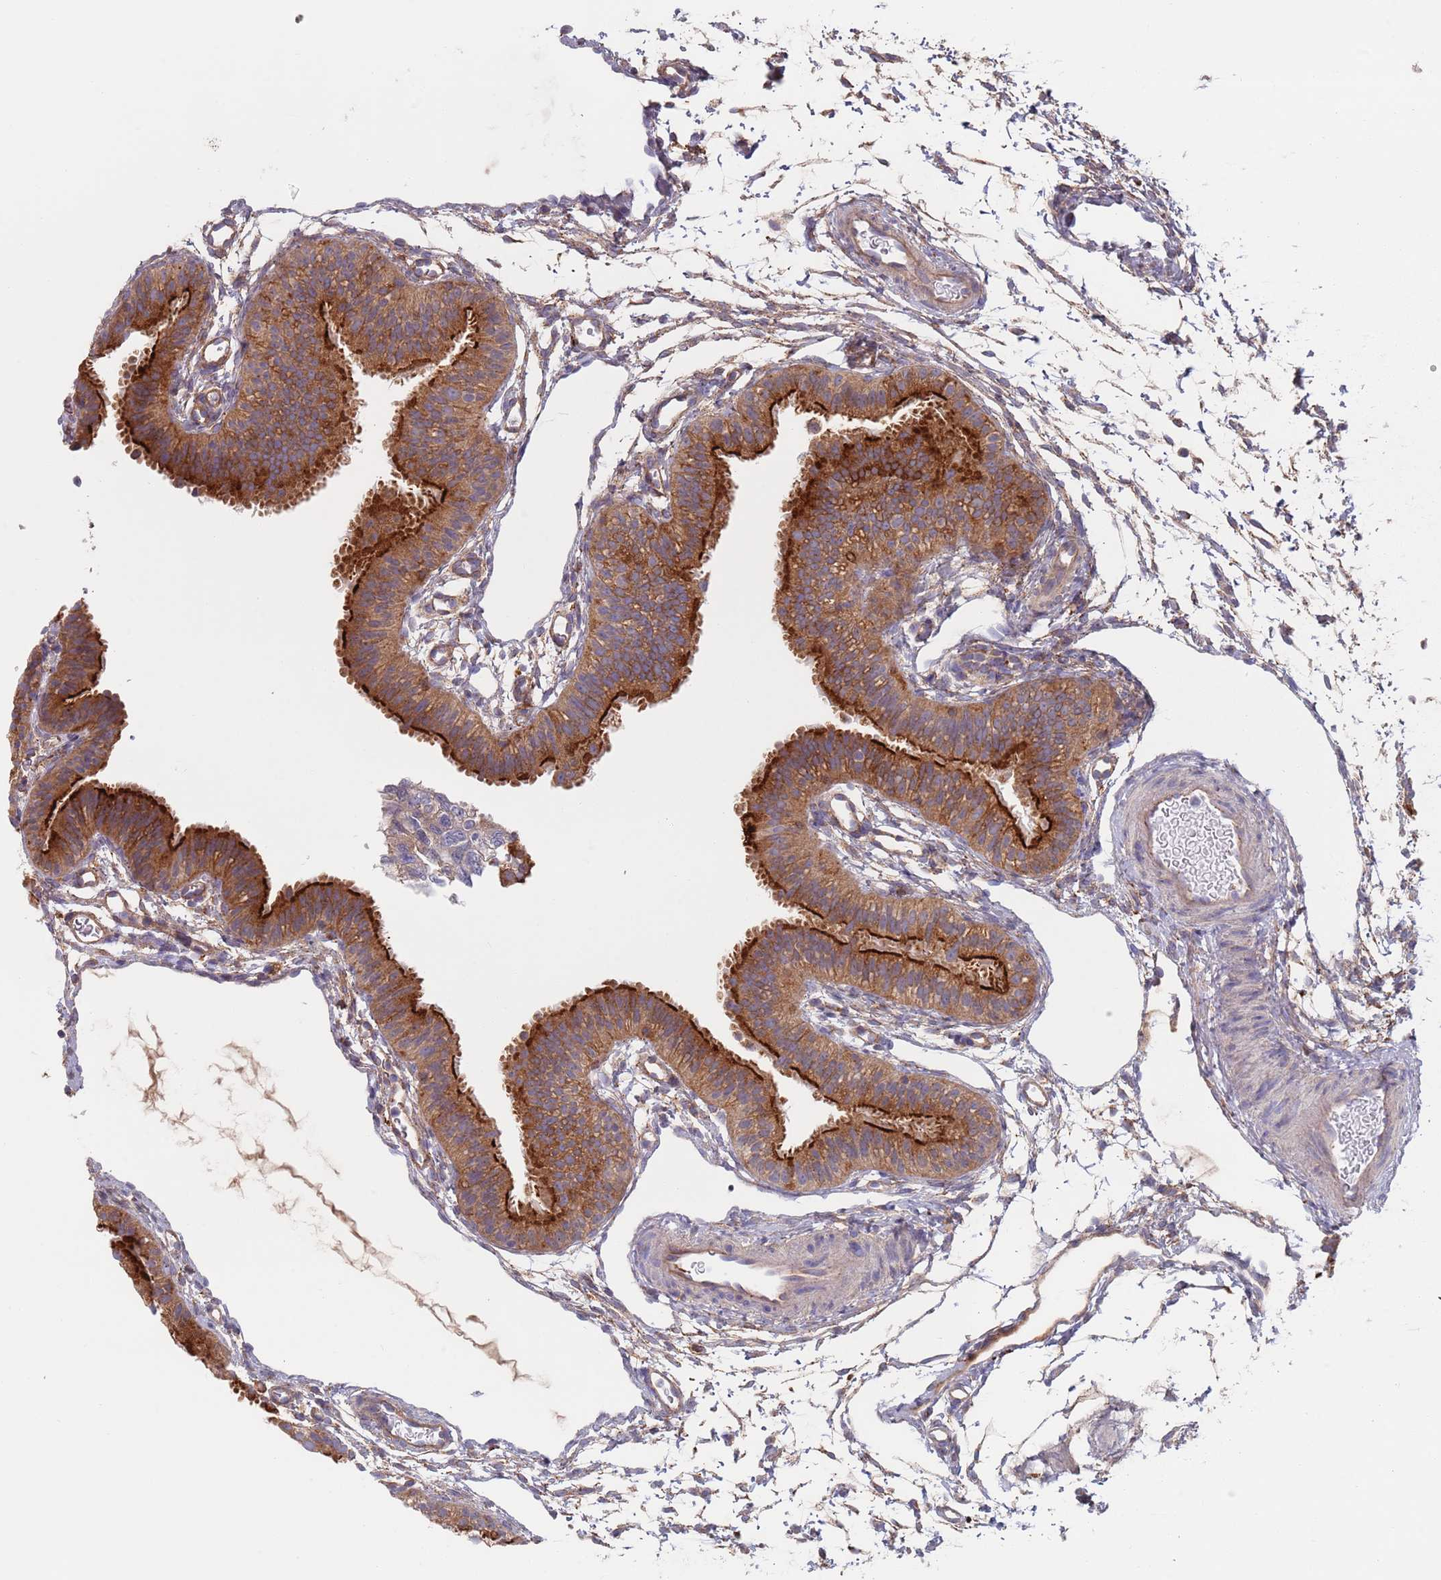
{"staining": {"intensity": "strong", "quantity": ">75%", "location": "cytoplasmic/membranous"}, "tissue": "fallopian tube", "cell_type": "Glandular cells", "image_type": "normal", "snomed": [{"axis": "morphology", "description": "Normal tissue, NOS"}, {"axis": "topography", "description": "Fallopian tube"}], "caption": "Immunohistochemistry staining of benign fallopian tube, which shows high levels of strong cytoplasmic/membranous expression in approximately >75% of glandular cells indicating strong cytoplasmic/membranous protein staining. The staining was performed using DAB (3,3'-diaminobenzidine) (brown) for protein detection and nuclei were counterstained in hematoxylin (blue).", "gene": "APPL2", "patient": {"sex": "female", "age": 35}}